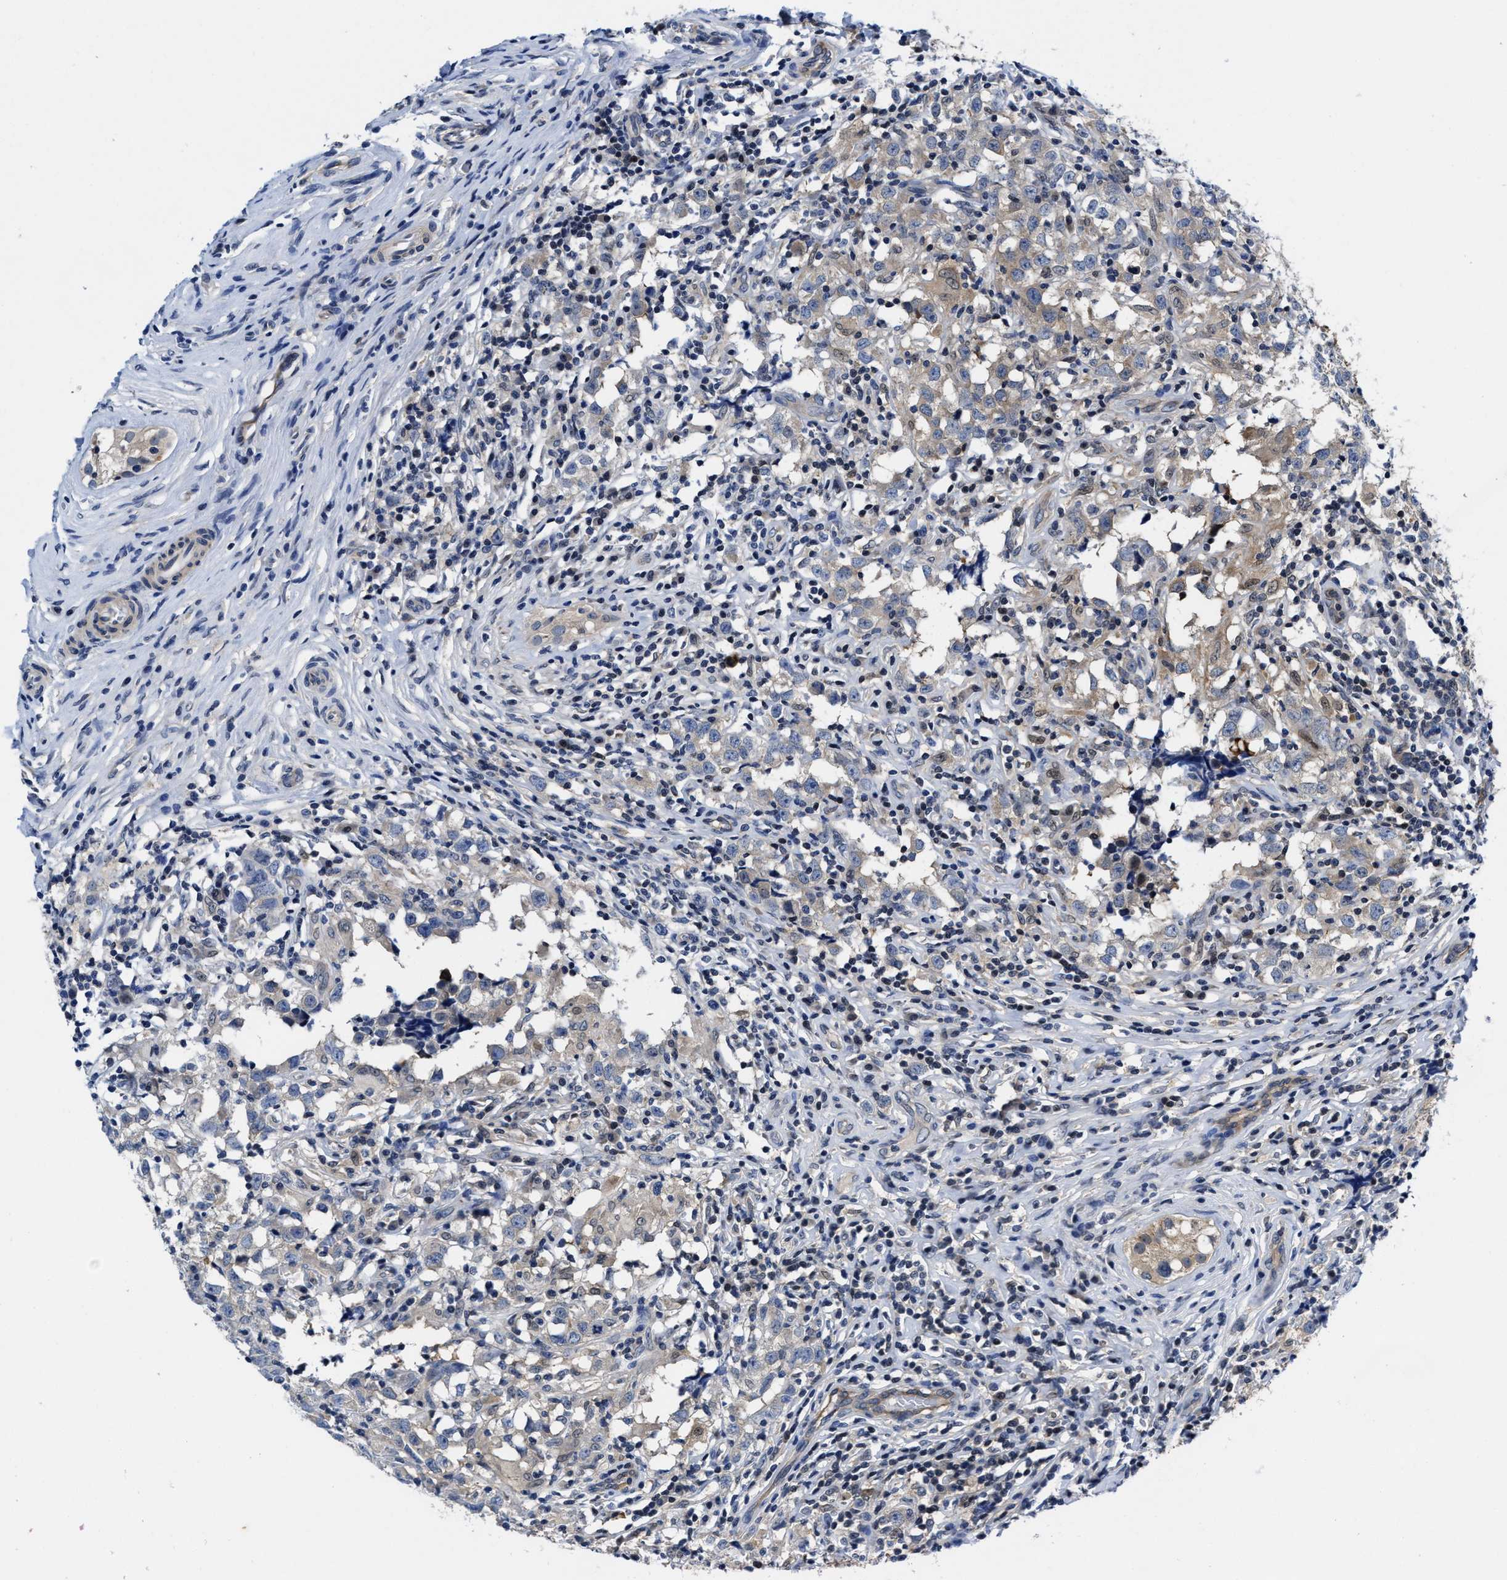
{"staining": {"intensity": "weak", "quantity": "<25%", "location": "cytoplasmic/membranous"}, "tissue": "testis cancer", "cell_type": "Tumor cells", "image_type": "cancer", "snomed": [{"axis": "morphology", "description": "Carcinoma, Embryonal, NOS"}, {"axis": "topography", "description": "Testis"}], "caption": "DAB immunohistochemical staining of human testis cancer demonstrates no significant expression in tumor cells. (Brightfield microscopy of DAB (3,3'-diaminobenzidine) IHC at high magnification).", "gene": "KIF12", "patient": {"sex": "male", "age": 21}}